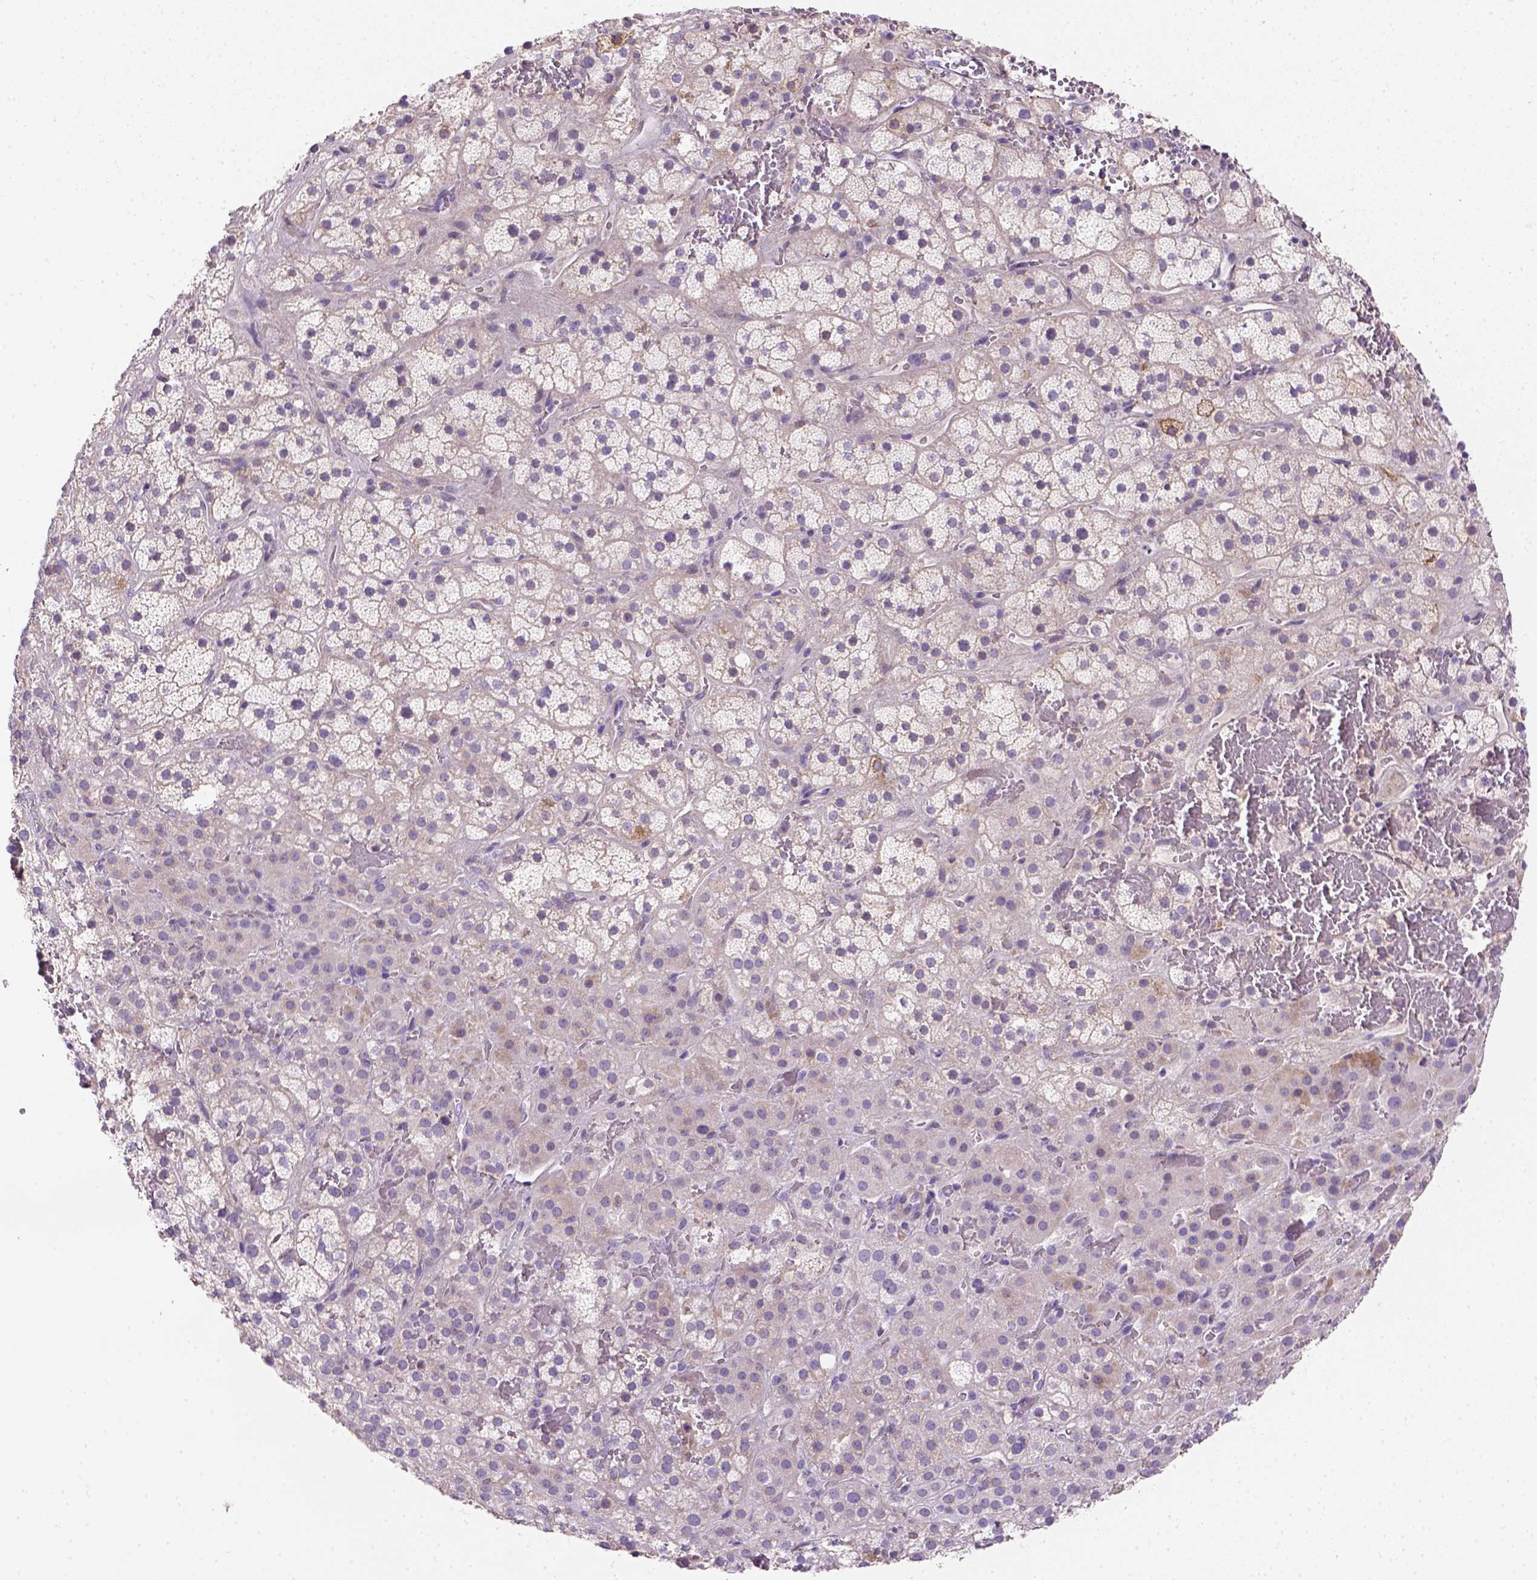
{"staining": {"intensity": "negative", "quantity": "none", "location": "none"}, "tissue": "adrenal gland", "cell_type": "Glandular cells", "image_type": "normal", "snomed": [{"axis": "morphology", "description": "Normal tissue, NOS"}, {"axis": "topography", "description": "Adrenal gland"}], "caption": "Glandular cells show no significant protein expression in benign adrenal gland. (Brightfield microscopy of DAB immunohistochemistry at high magnification).", "gene": "HTRA1", "patient": {"sex": "male", "age": 57}}